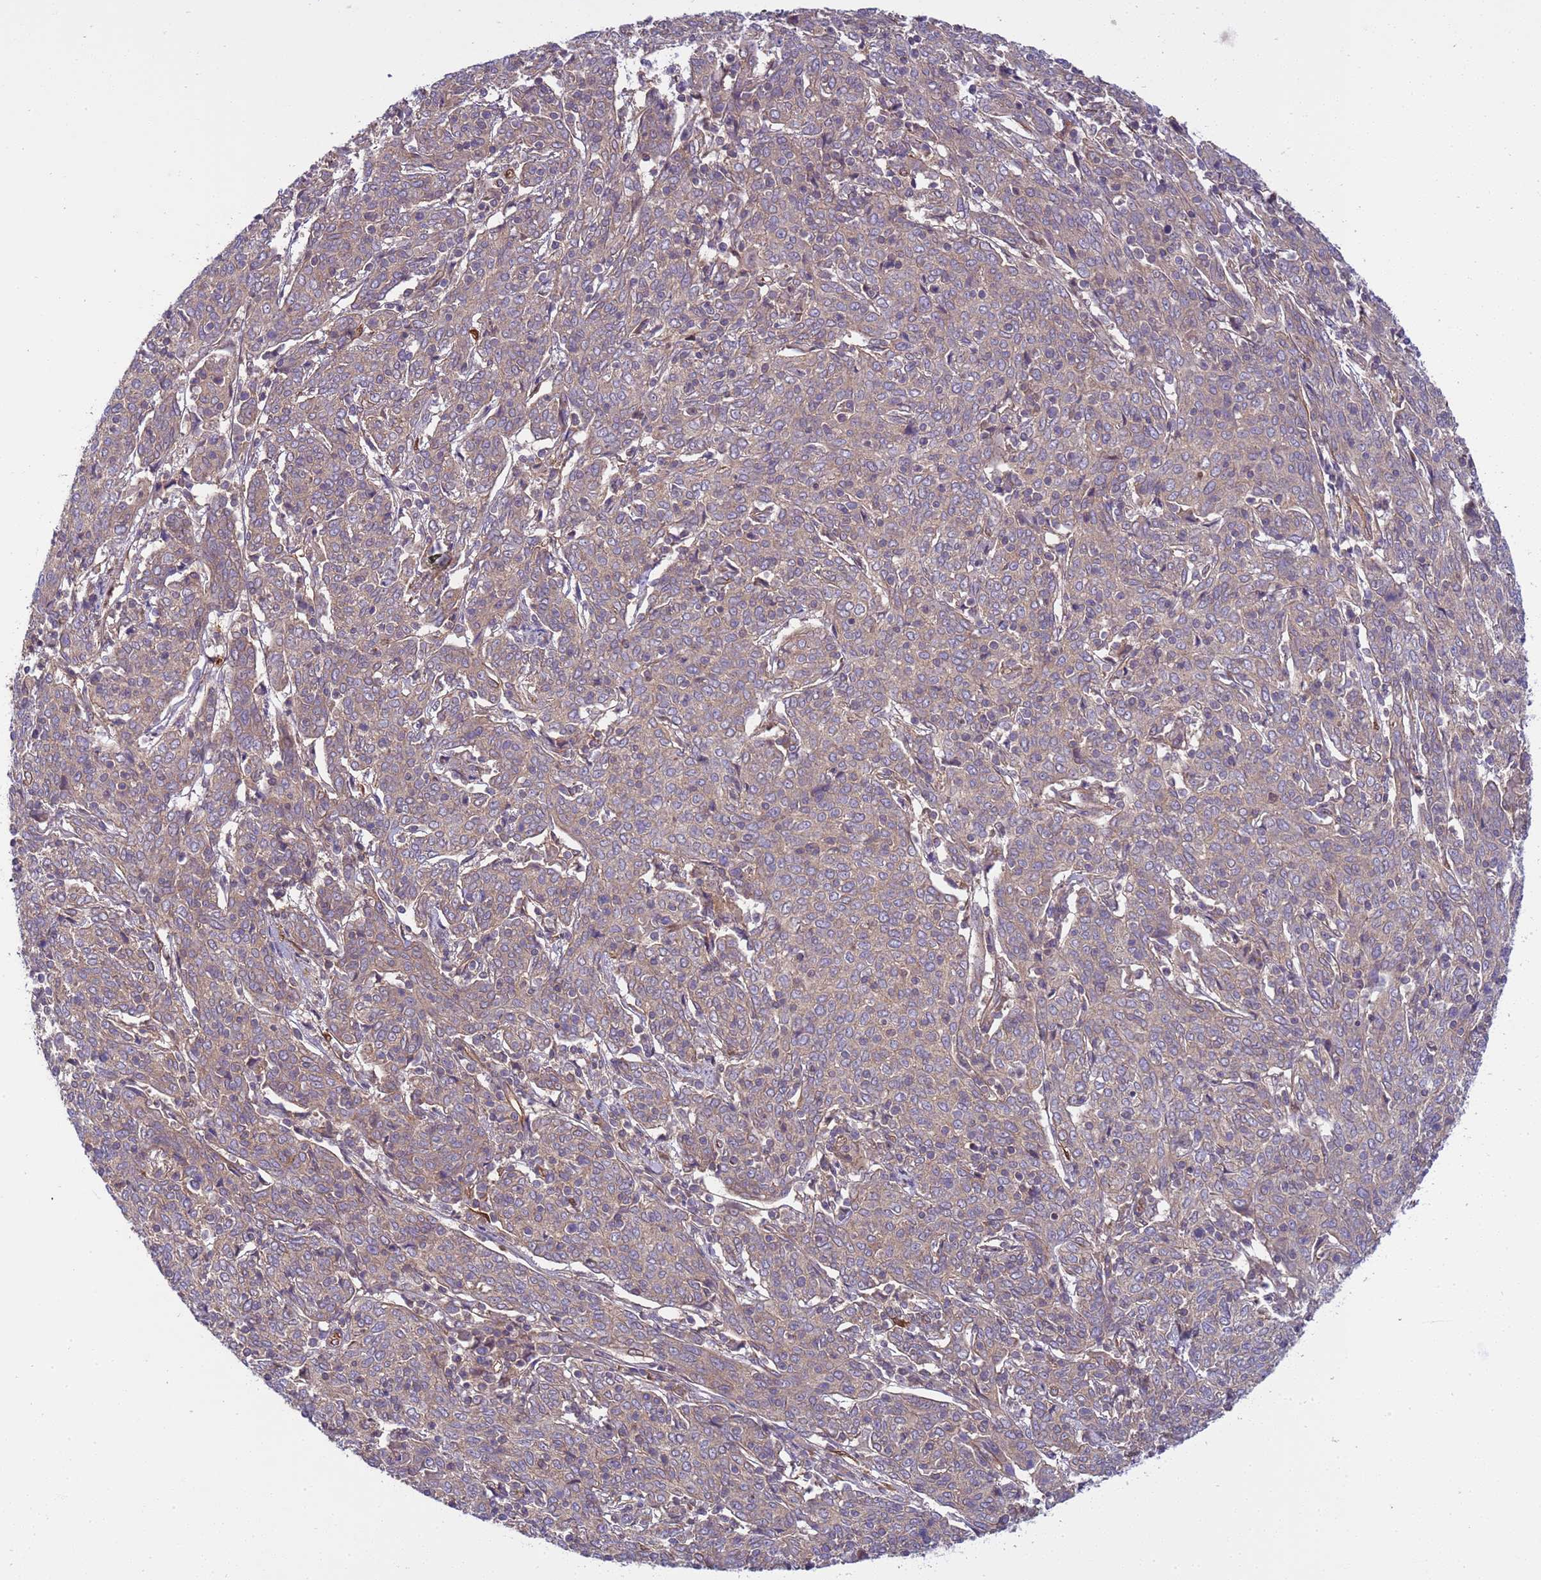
{"staining": {"intensity": "moderate", "quantity": "25%-75%", "location": "cytoplasmic/membranous"}, "tissue": "cervical cancer", "cell_type": "Tumor cells", "image_type": "cancer", "snomed": [{"axis": "morphology", "description": "Squamous cell carcinoma, NOS"}, {"axis": "topography", "description": "Cervix"}], "caption": "Immunohistochemistry (IHC) (DAB) staining of cervical squamous cell carcinoma reveals moderate cytoplasmic/membranous protein staining in about 25%-75% of tumor cells. (Brightfield microscopy of DAB IHC at high magnification).", "gene": "SMCO3", "patient": {"sex": "female", "age": 67}}